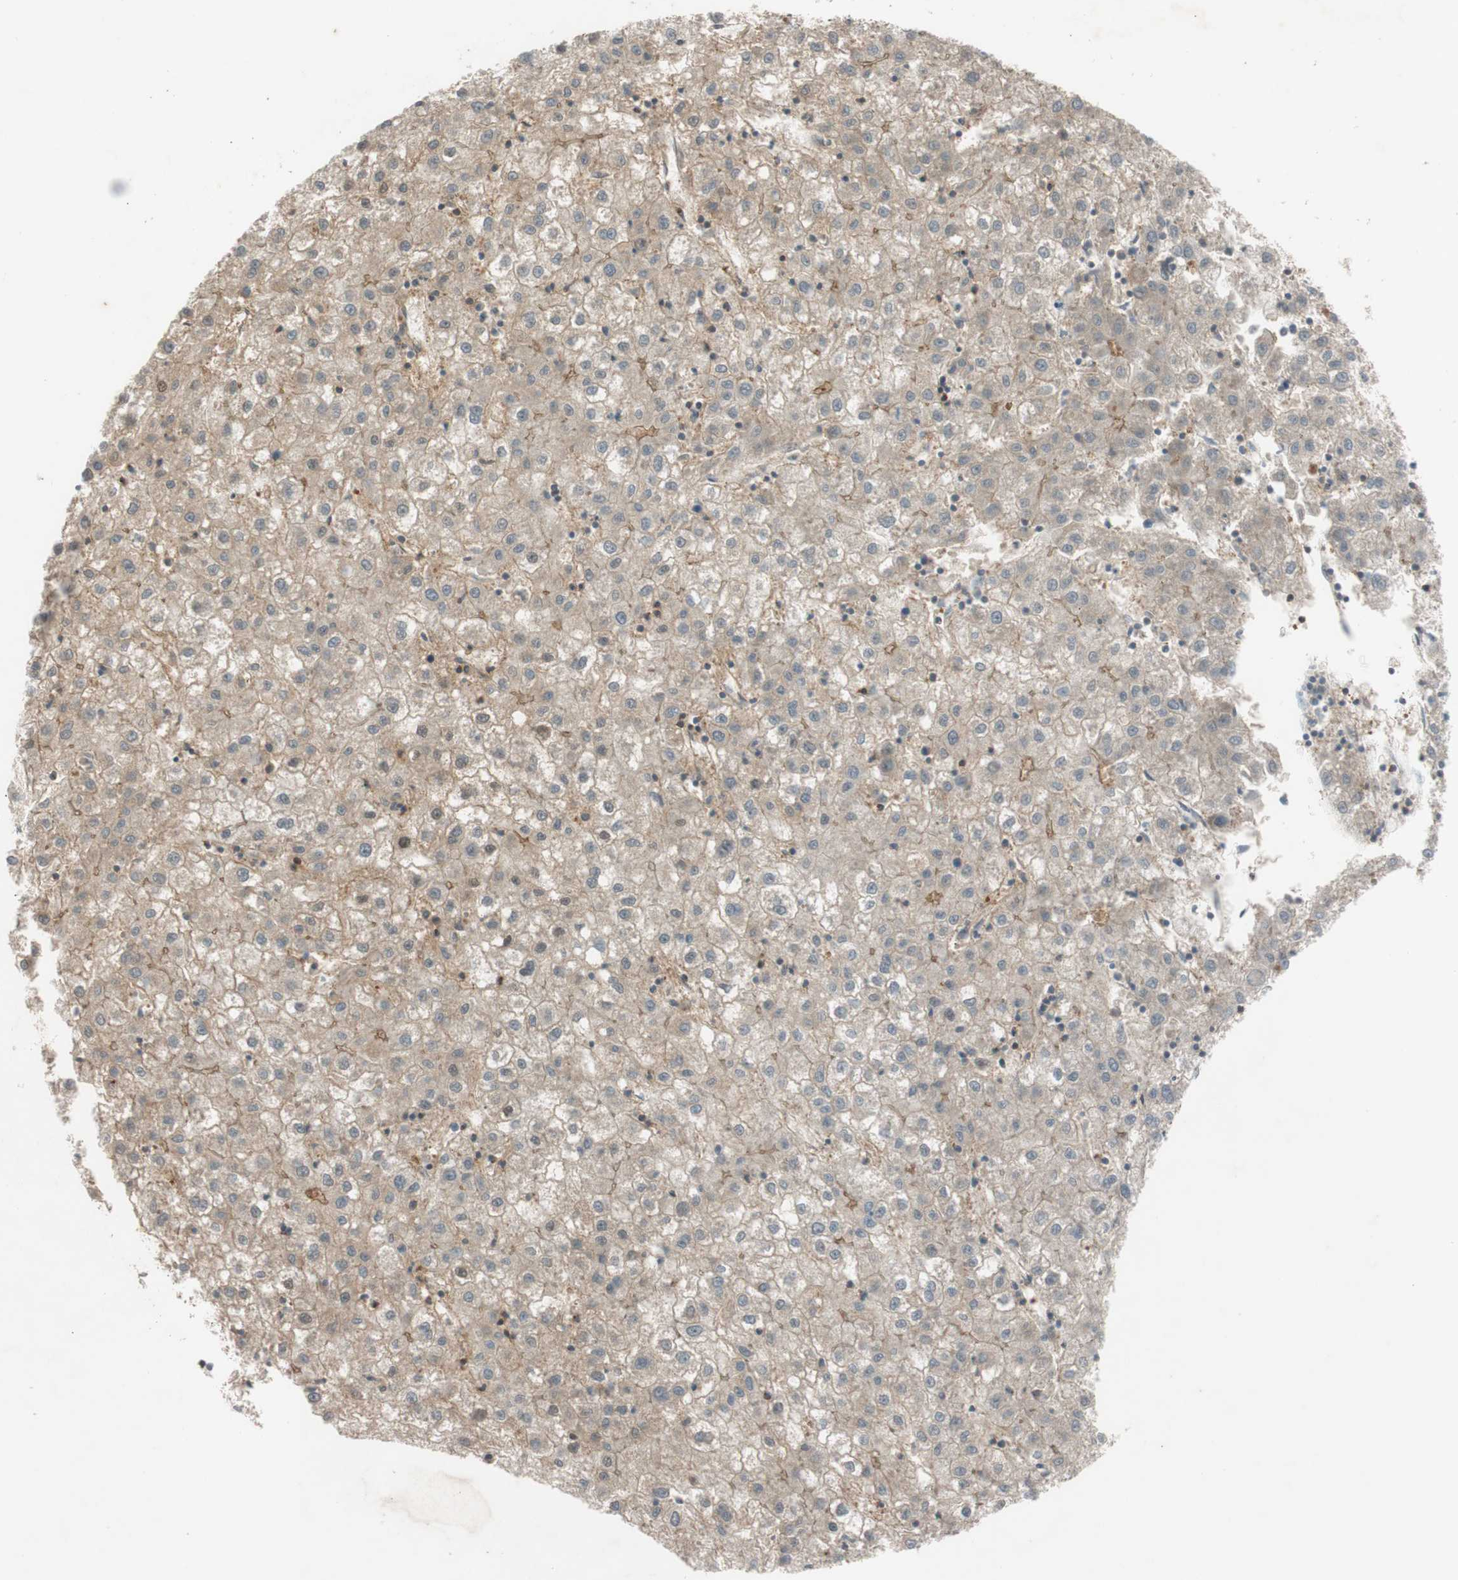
{"staining": {"intensity": "weak", "quantity": ">75%", "location": "cytoplasmic/membranous"}, "tissue": "liver cancer", "cell_type": "Tumor cells", "image_type": "cancer", "snomed": [{"axis": "morphology", "description": "Carcinoma, Hepatocellular, NOS"}, {"axis": "topography", "description": "Liver"}], "caption": "High-magnification brightfield microscopy of liver cancer stained with DAB (brown) and counterstained with hematoxylin (blue). tumor cells exhibit weak cytoplasmic/membranous staining is appreciated in about>75% of cells. The staining is performed using DAB (3,3'-diaminobenzidine) brown chromogen to label protein expression. The nuclei are counter-stained blue using hematoxylin.", "gene": "EPHA8", "patient": {"sex": "male", "age": 72}}